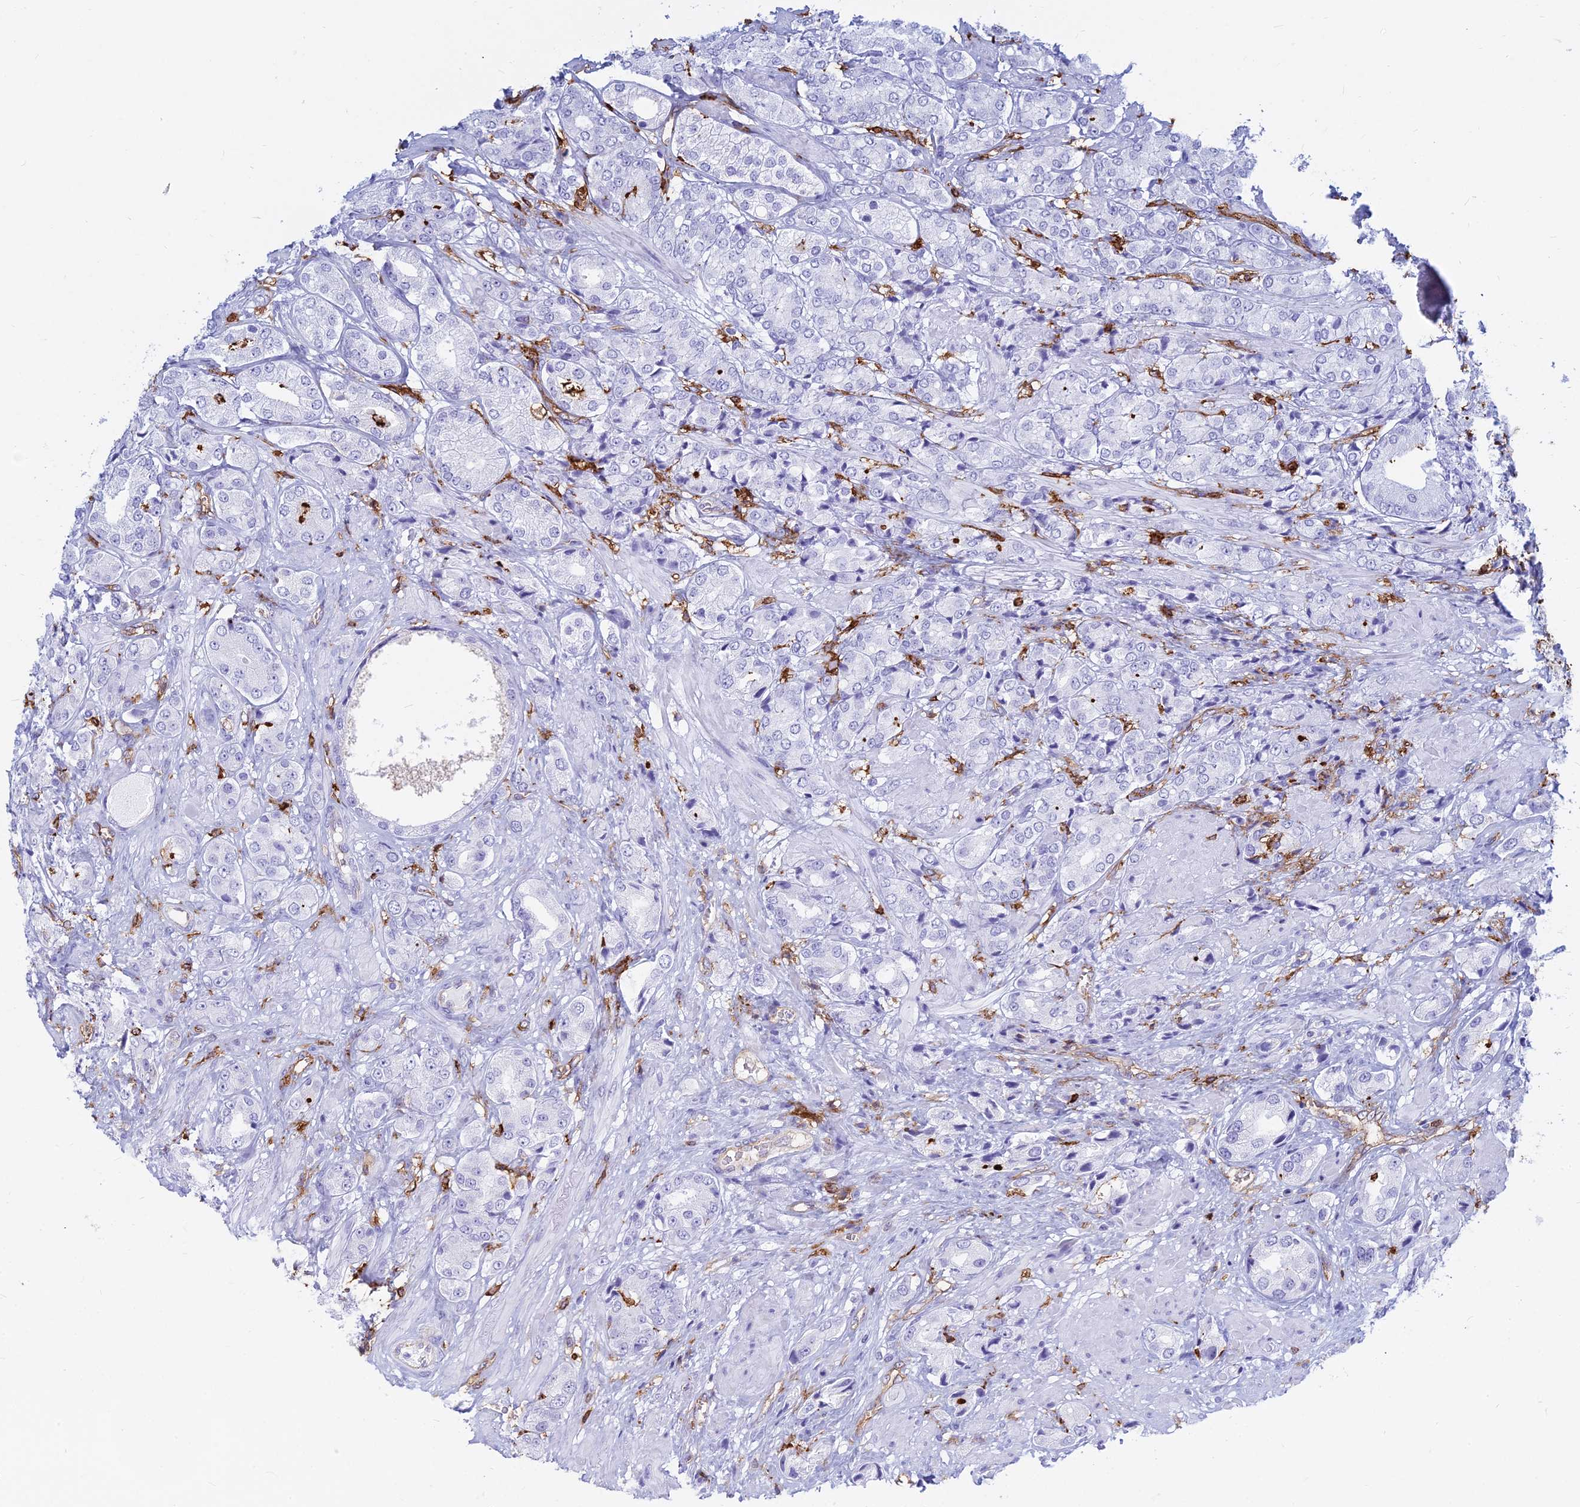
{"staining": {"intensity": "negative", "quantity": "none", "location": "none"}, "tissue": "prostate cancer", "cell_type": "Tumor cells", "image_type": "cancer", "snomed": [{"axis": "morphology", "description": "Adenocarcinoma, High grade"}, {"axis": "topography", "description": "Prostate and seminal vesicle, NOS"}], "caption": "DAB immunohistochemical staining of prostate adenocarcinoma (high-grade) demonstrates no significant positivity in tumor cells.", "gene": "HLA-DRB1", "patient": {"sex": "male", "age": 64}}